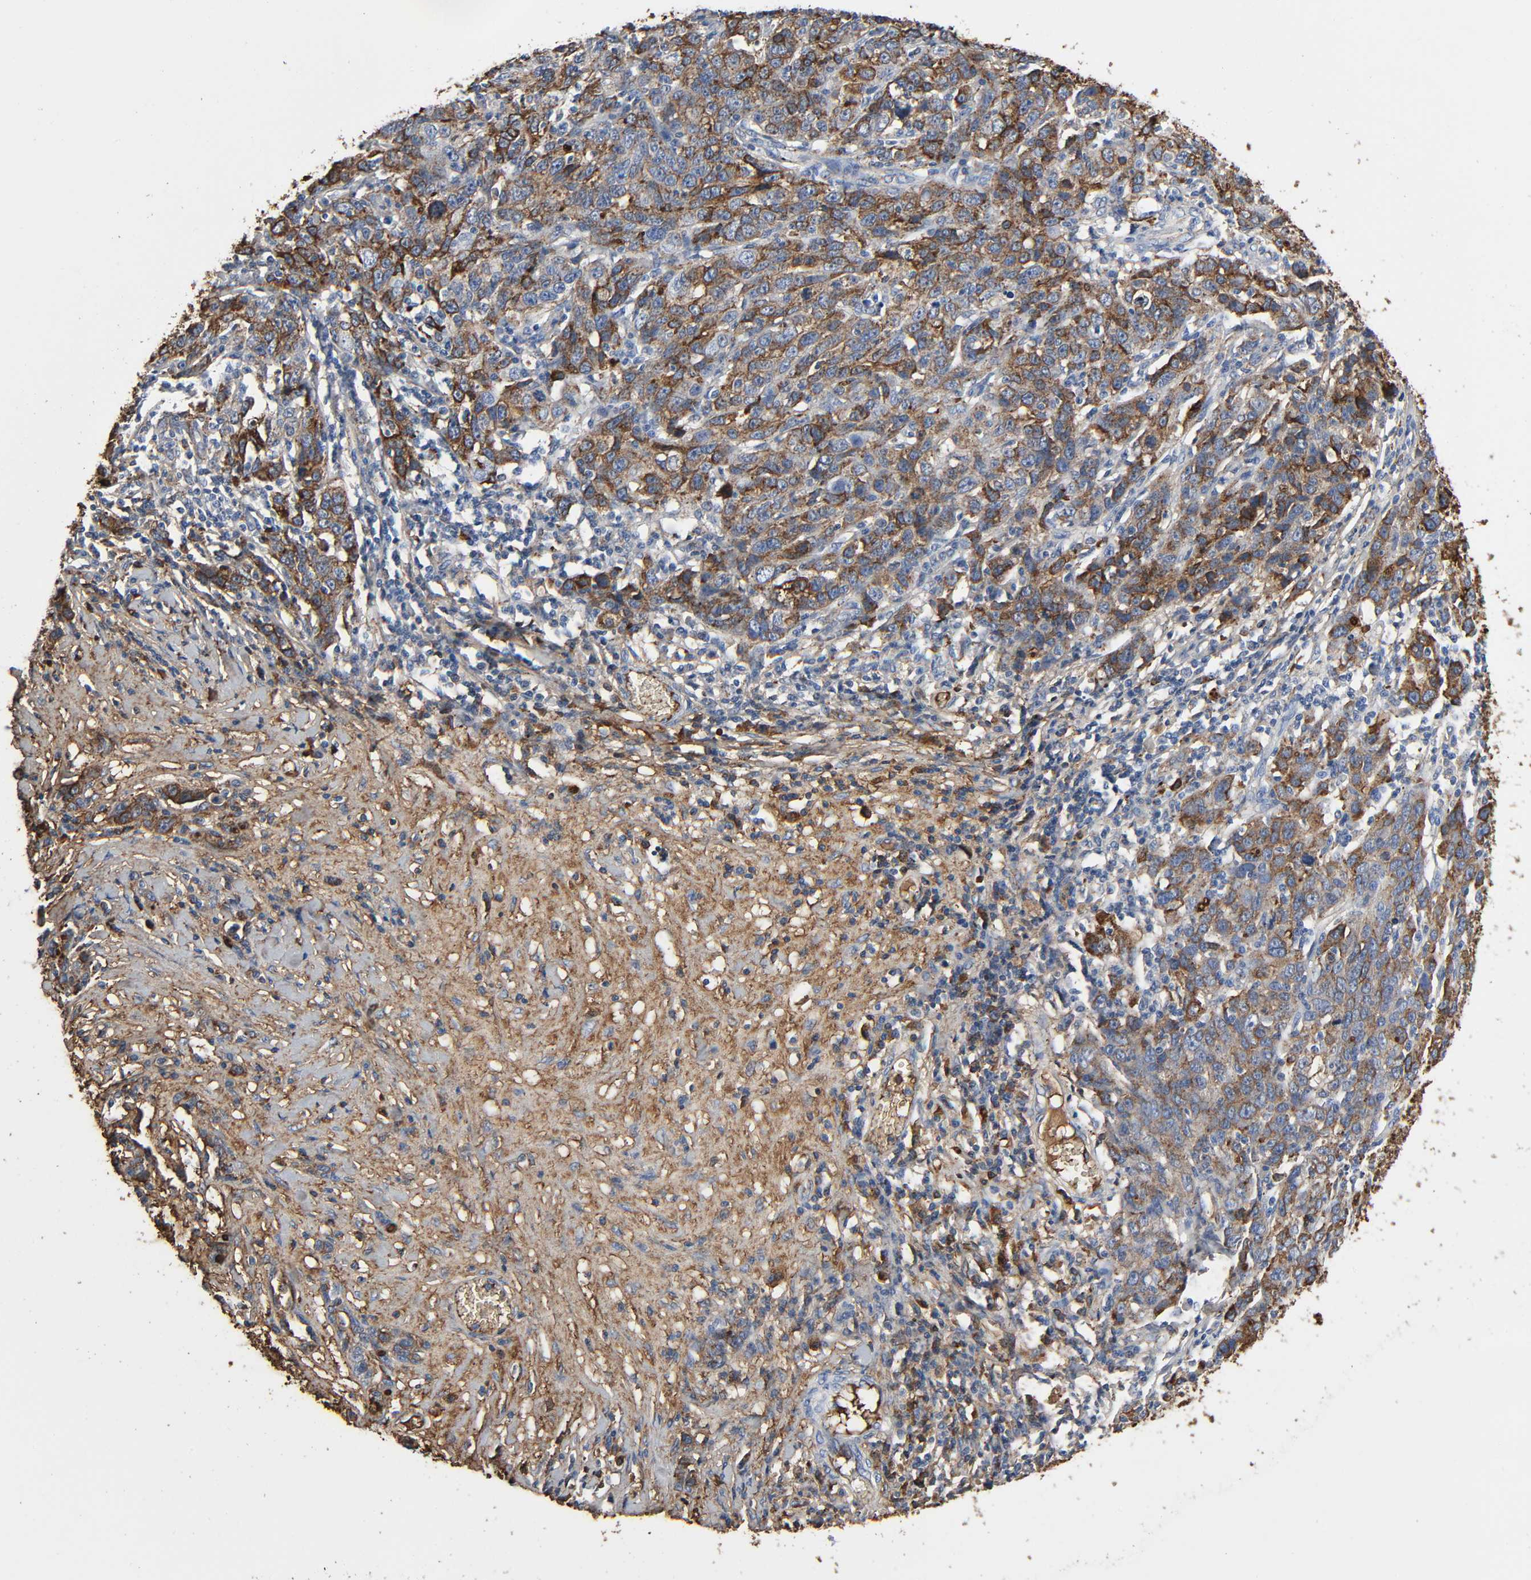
{"staining": {"intensity": "strong", "quantity": "25%-75%", "location": "cytoplasmic/membranous"}, "tissue": "ovarian cancer", "cell_type": "Tumor cells", "image_type": "cancer", "snomed": [{"axis": "morphology", "description": "Cystadenocarcinoma, serous, NOS"}, {"axis": "topography", "description": "Ovary"}], "caption": "Immunohistochemistry (IHC) of ovarian cancer (serous cystadenocarcinoma) displays high levels of strong cytoplasmic/membranous expression in about 25%-75% of tumor cells. Nuclei are stained in blue.", "gene": "C3", "patient": {"sex": "female", "age": 71}}